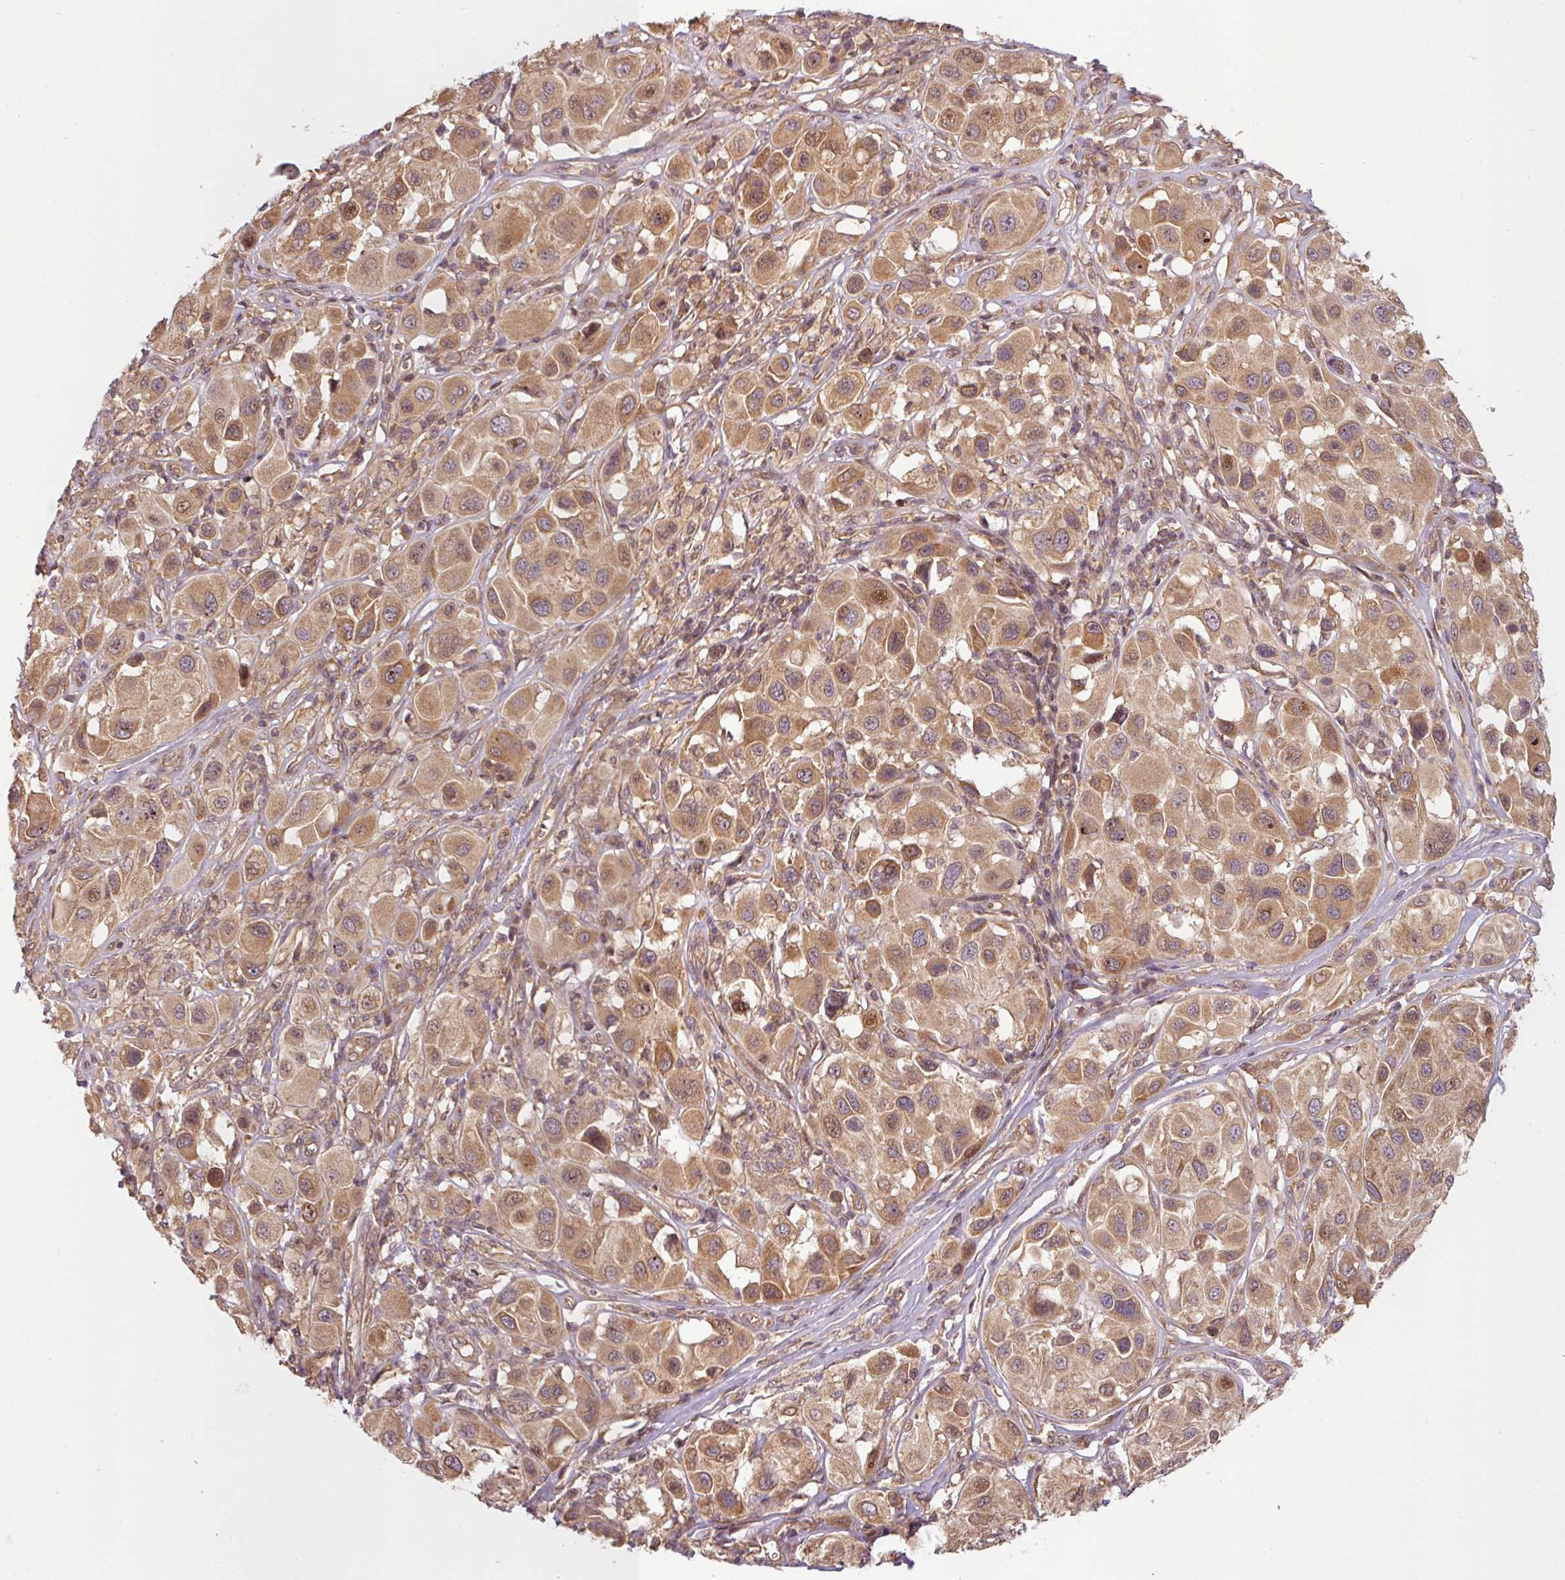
{"staining": {"intensity": "moderate", "quantity": ">75%", "location": "cytoplasmic/membranous,nuclear"}, "tissue": "melanoma", "cell_type": "Tumor cells", "image_type": "cancer", "snomed": [{"axis": "morphology", "description": "Malignant melanoma, Metastatic site"}, {"axis": "topography", "description": "Skin"}], "caption": "Malignant melanoma (metastatic site) tissue shows moderate cytoplasmic/membranous and nuclear staining in approximately >75% of tumor cells, visualized by immunohistochemistry. The staining is performed using DAB (3,3'-diaminobenzidine) brown chromogen to label protein expression. The nuclei are counter-stained blue using hematoxylin.", "gene": "RNF31", "patient": {"sex": "male", "age": 41}}